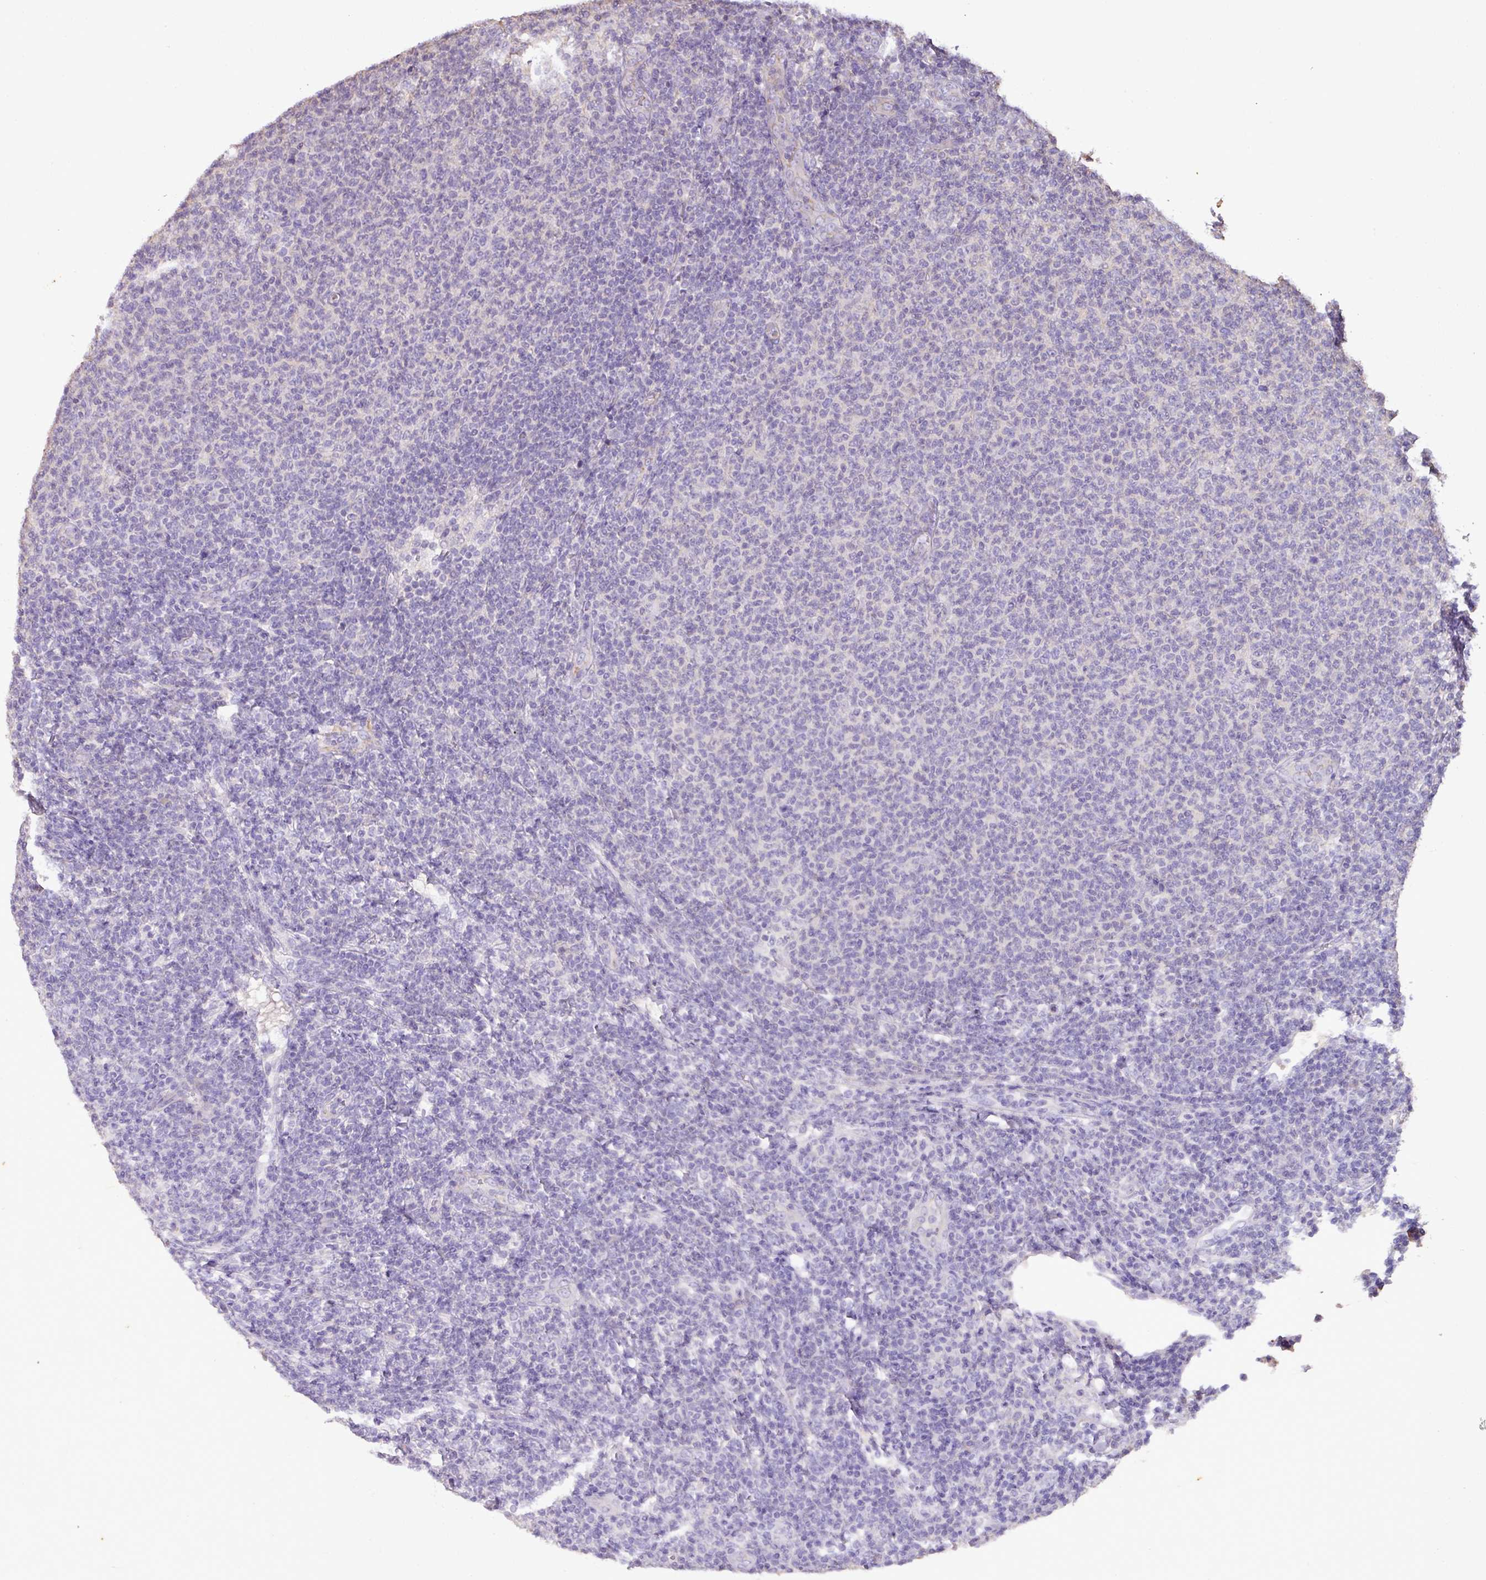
{"staining": {"intensity": "negative", "quantity": "none", "location": "none"}, "tissue": "lymphoma", "cell_type": "Tumor cells", "image_type": "cancer", "snomed": [{"axis": "morphology", "description": "Malignant lymphoma, non-Hodgkin's type, Low grade"}, {"axis": "topography", "description": "Lymph node"}], "caption": "Immunohistochemistry (IHC) of lymphoma displays no positivity in tumor cells.", "gene": "AGR3", "patient": {"sex": "male", "age": 66}}